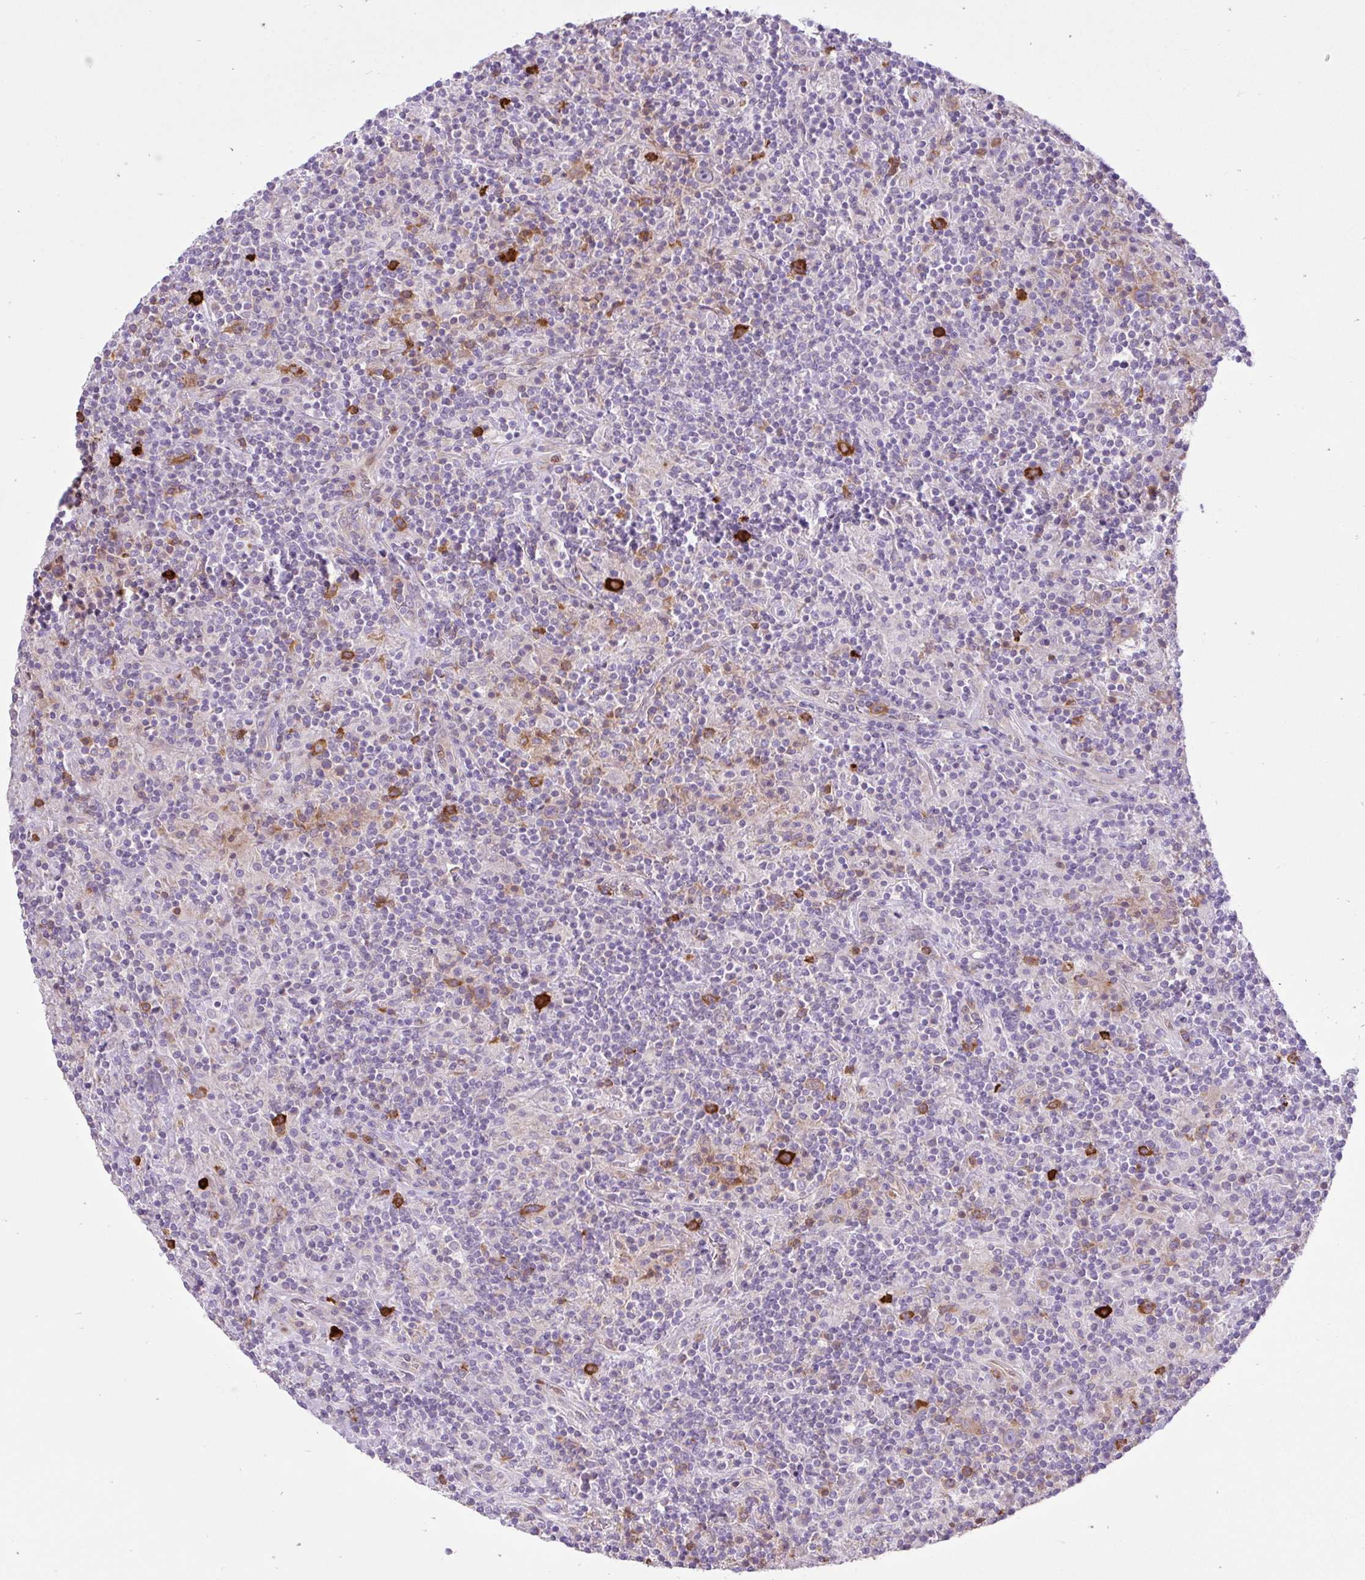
{"staining": {"intensity": "negative", "quantity": "none", "location": "none"}, "tissue": "lymphoma", "cell_type": "Tumor cells", "image_type": "cancer", "snomed": [{"axis": "morphology", "description": "Hodgkin's disease, NOS"}, {"axis": "topography", "description": "Lymph node"}], "caption": "This is a micrograph of immunohistochemistry (IHC) staining of lymphoma, which shows no staining in tumor cells.", "gene": "EEF1A2", "patient": {"sex": "male", "age": 70}}